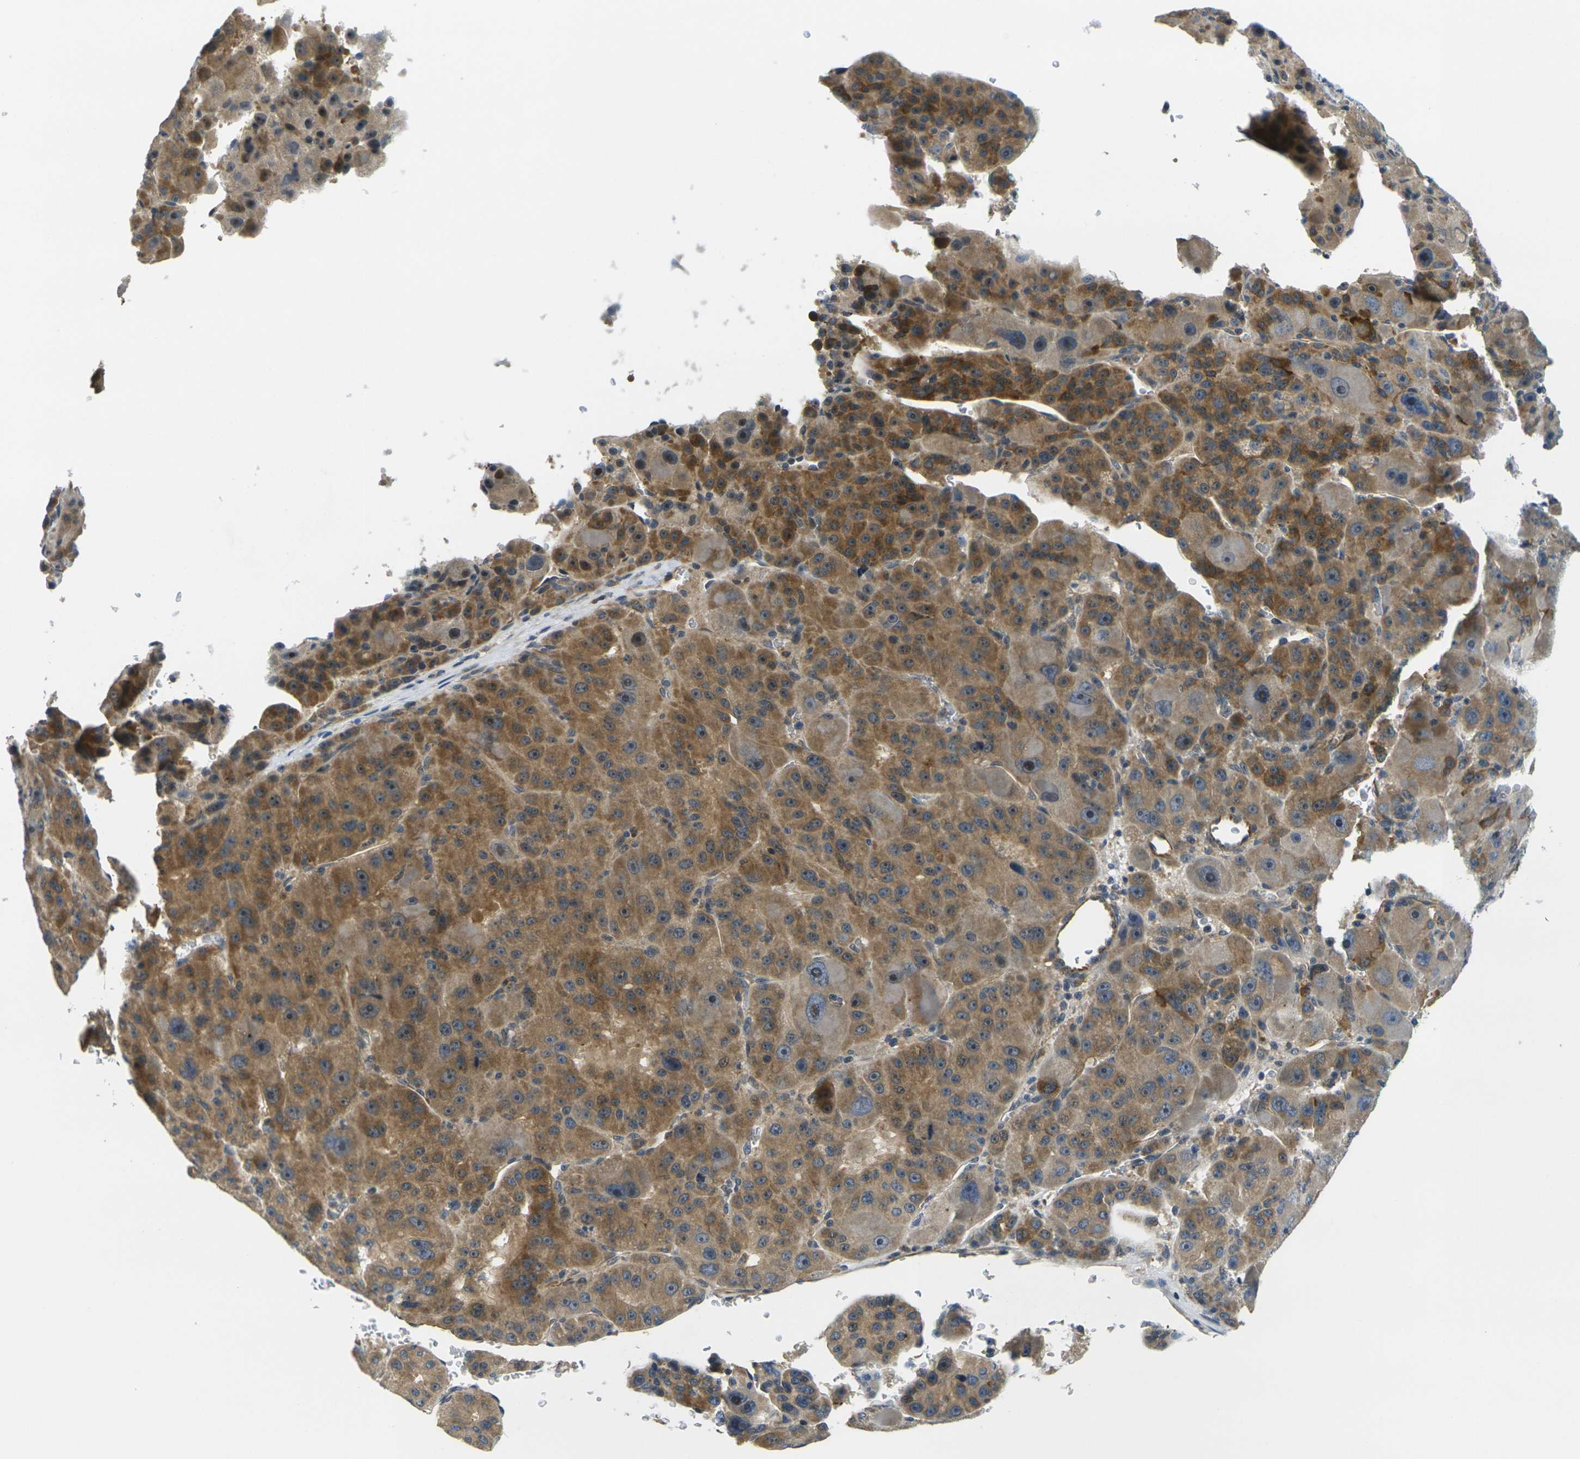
{"staining": {"intensity": "moderate", "quantity": "25%-75%", "location": "cytoplasmic/membranous"}, "tissue": "liver cancer", "cell_type": "Tumor cells", "image_type": "cancer", "snomed": [{"axis": "morphology", "description": "Carcinoma, Hepatocellular, NOS"}, {"axis": "topography", "description": "Liver"}], "caption": "A medium amount of moderate cytoplasmic/membranous staining is identified in about 25%-75% of tumor cells in liver cancer tissue.", "gene": "MINAR2", "patient": {"sex": "male", "age": 76}}